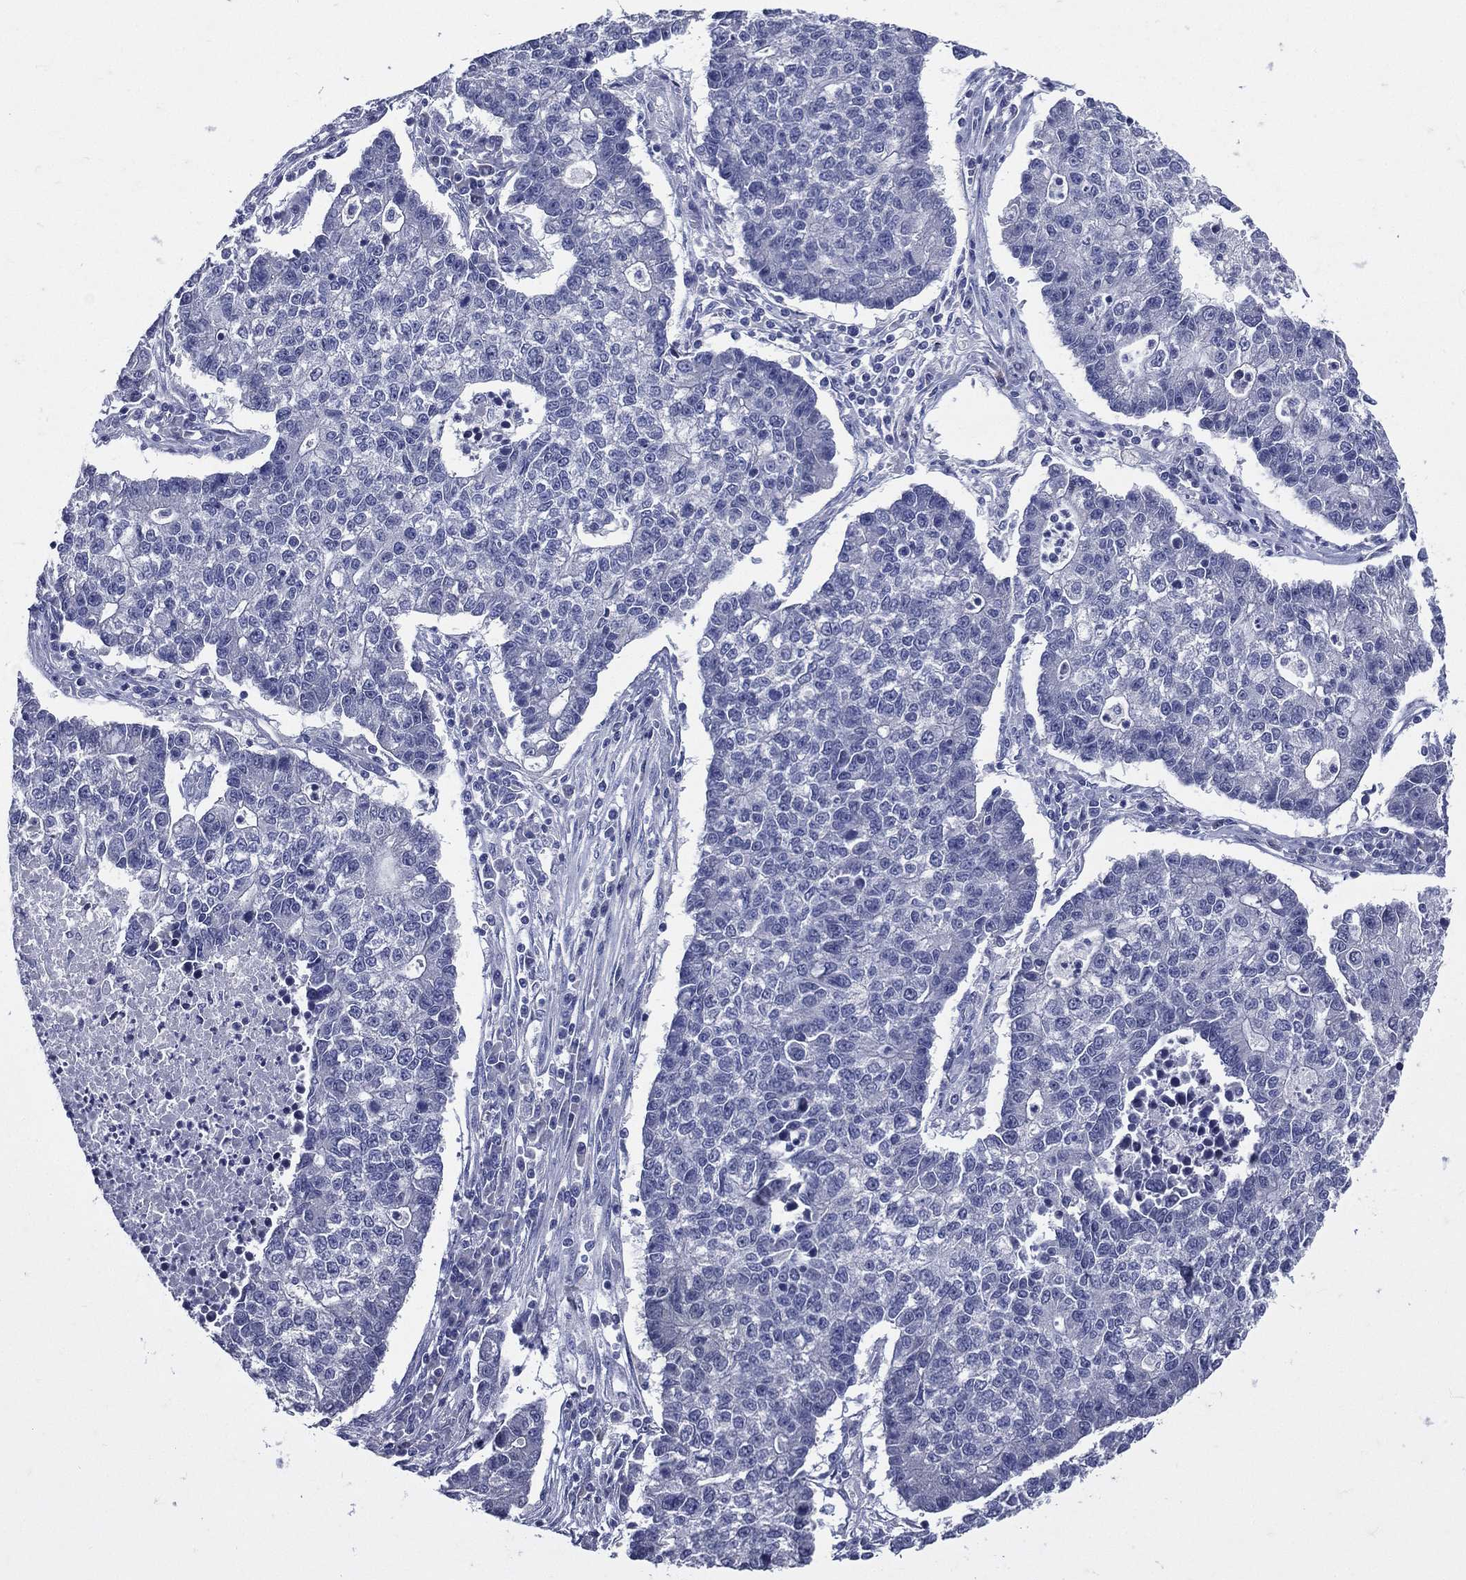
{"staining": {"intensity": "negative", "quantity": "none", "location": "none"}, "tissue": "lung cancer", "cell_type": "Tumor cells", "image_type": "cancer", "snomed": [{"axis": "morphology", "description": "Adenocarcinoma, NOS"}, {"axis": "topography", "description": "Lung"}], "caption": "A histopathology image of adenocarcinoma (lung) stained for a protein demonstrates no brown staining in tumor cells.", "gene": "TGM1", "patient": {"sex": "male", "age": 57}}